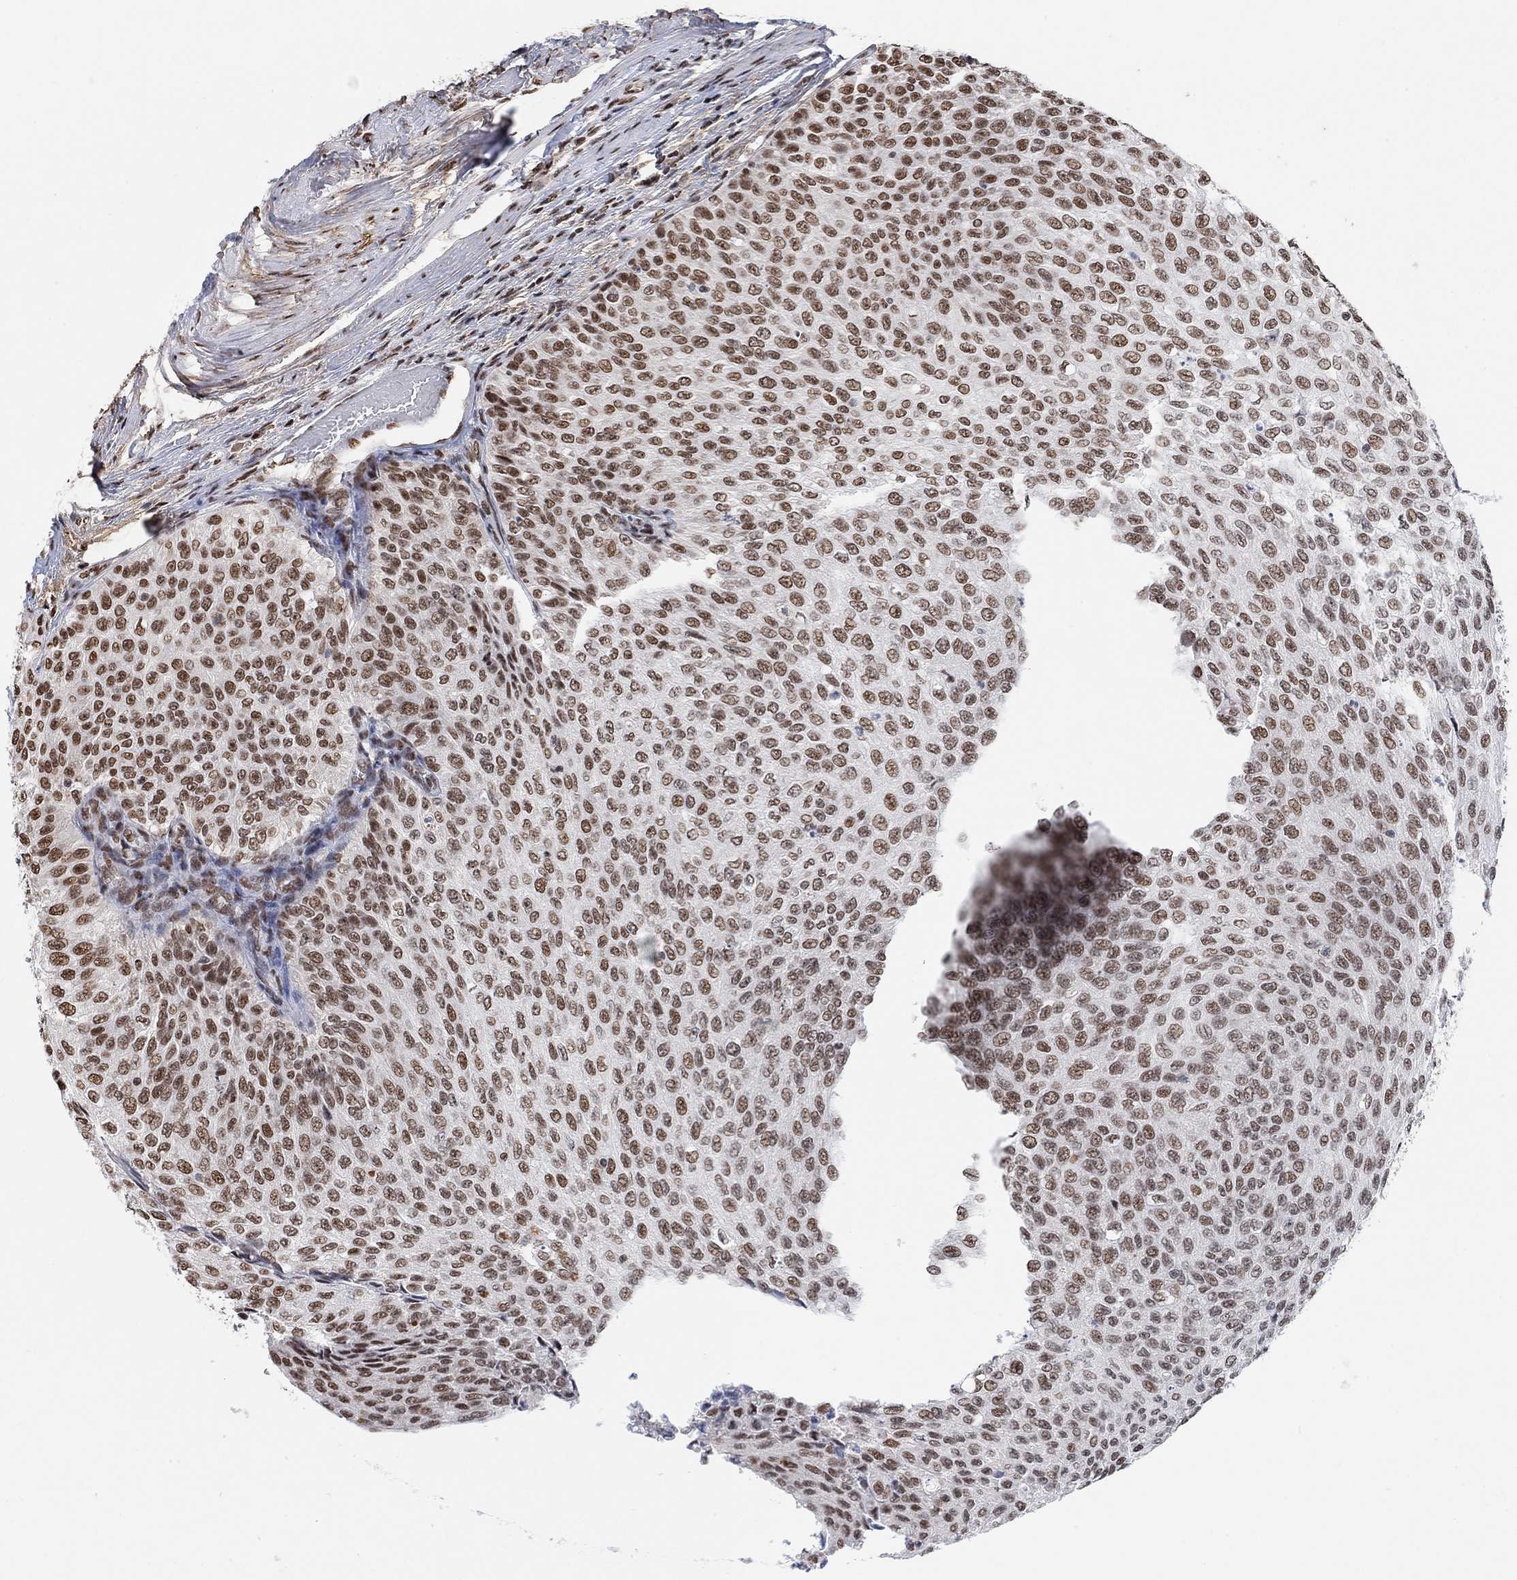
{"staining": {"intensity": "moderate", "quantity": ">75%", "location": "nuclear"}, "tissue": "urothelial cancer", "cell_type": "Tumor cells", "image_type": "cancer", "snomed": [{"axis": "morphology", "description": "Urothelial carcinoma, Low grade"}, {"axis": "topography", "description": "Ureter, NOS"}, {"axis": "topography", "description": "Urinary bladder"}], "caption": "A brown stain highlights moderate nuclear positivity of a protein in human low-grade urothelial carcinoma tumor cells. (Stains: DAB (3,3'-diaminobenzidine) in brown, nuclei in blue, Microscopy: brightfield microscopy at high magnification).", "gene": "USP39", "patient": {"sex": "male", "age": 78}}